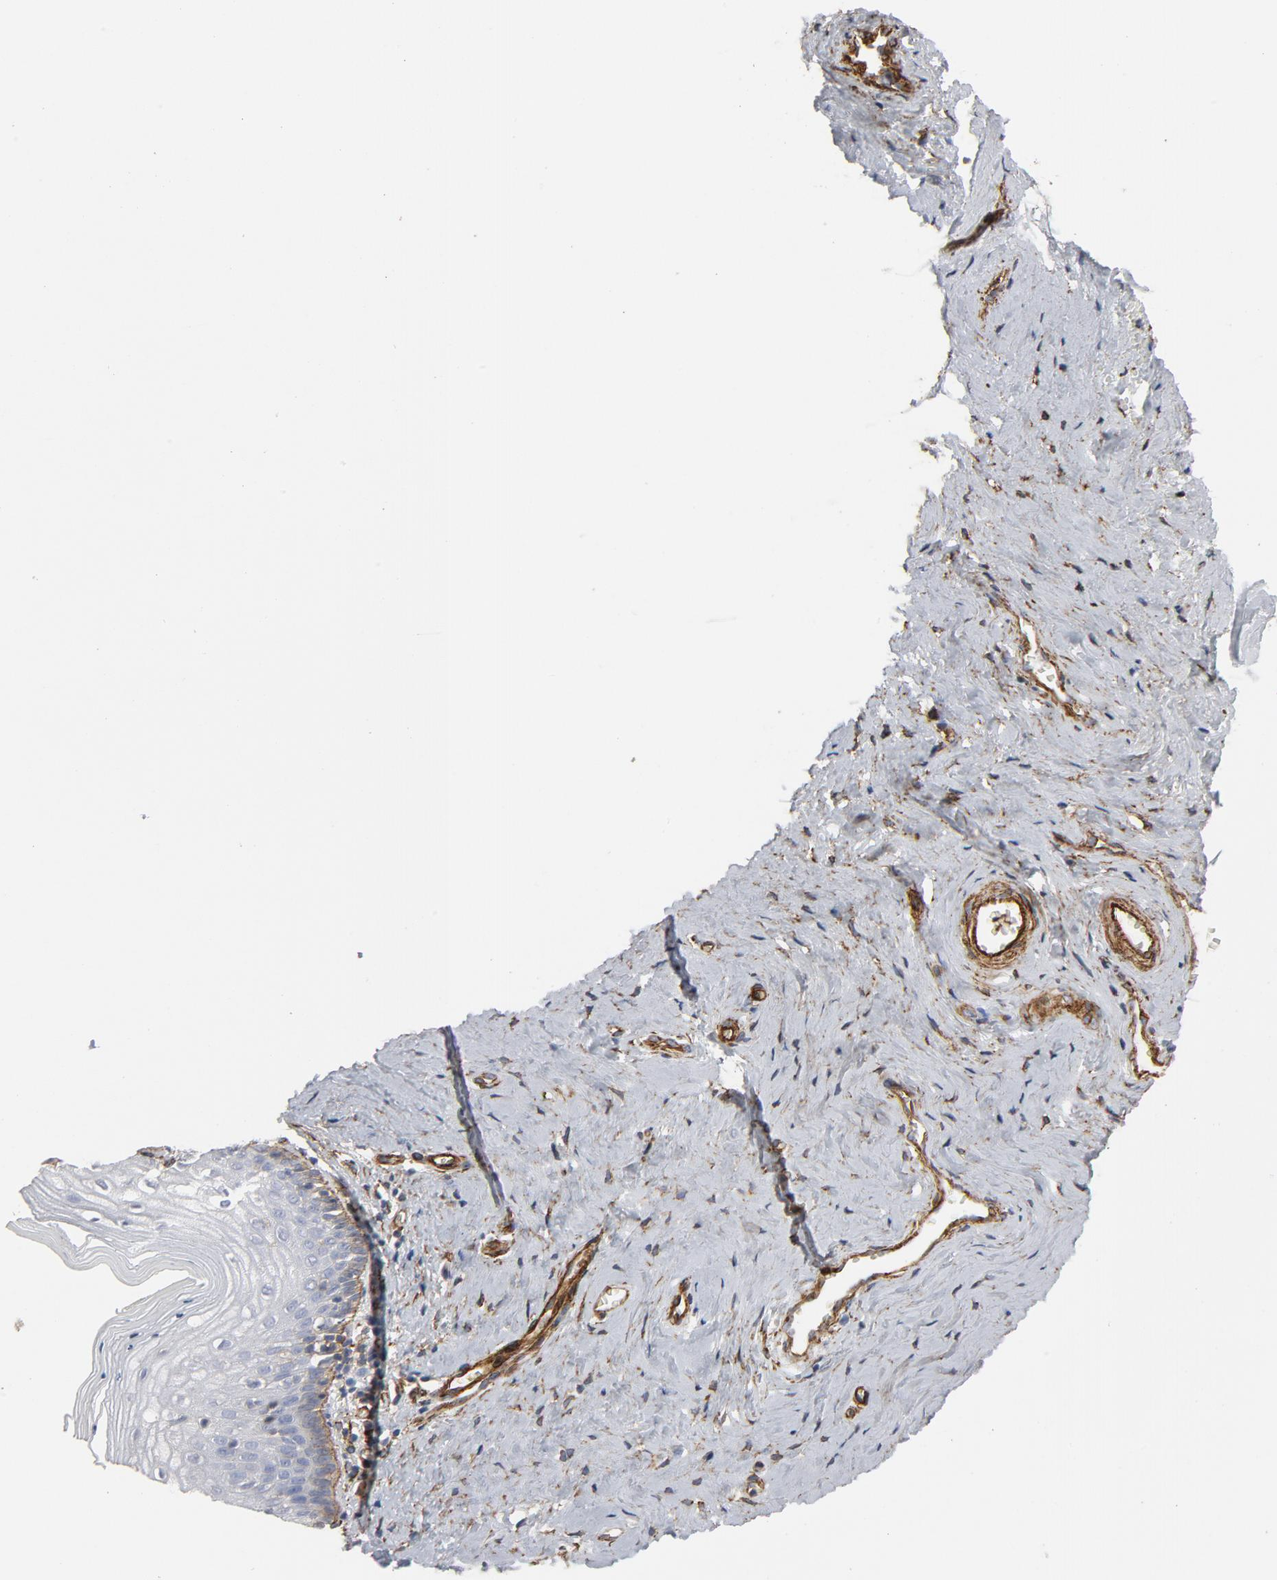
{"staining": {"intensity": "moderate", "quantity": "<25%", "location": "cytoplasmic/membranous"}, "tissue": "vagina", "cell_type": "Squamous epithelial cells", "image_type": "normal", "snomed": [{"axis": "morphology", "description": "Normal tissue, NOS"}, {"axis": "topography", "description": "Vagina"}], "caption": "DAB (3,3'-diaminobenzidine) immunohistochemical staining of unremarkable vagina displays moderate cytoplasmic/membranous protein expression in approximately <25% of squamous epithelial cells. (brown staining indicates protein expression, while blue staining denotes nuclei).", "gene": "GNG2", "patient": {"sex": "female", "age": 46}}